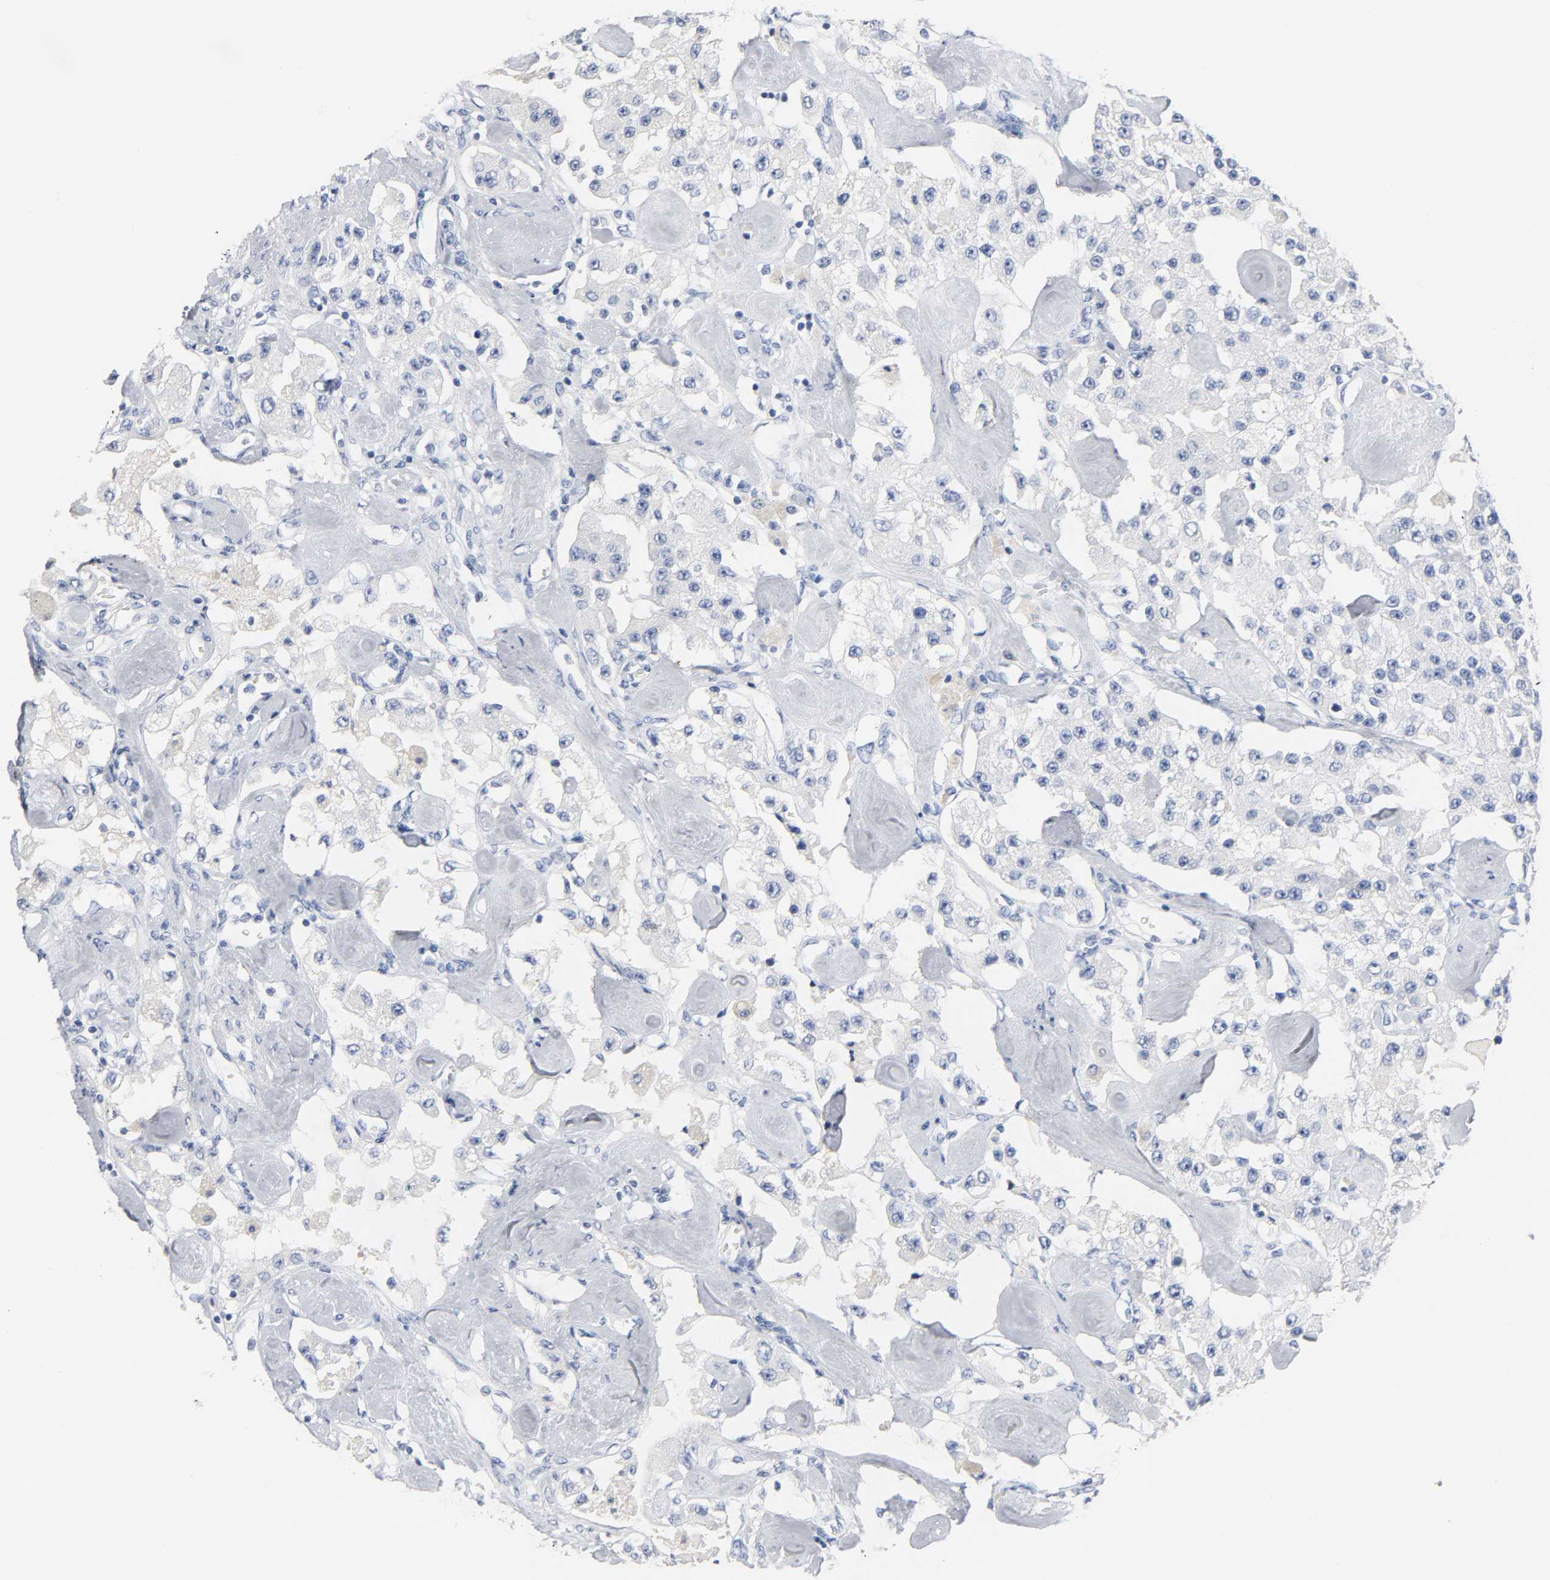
{"staining": {"intensity": "negative", "quantity": "none", "location": "none"}, "tissue": "carcinoid", "cell_type": "Tumor cells", "image_type": "cancer", "snomed": [{"axis": "morphology", "description": "Carcinoid, malignant, NOS"}, {"axis": "topography", "description": "Pancreas"}], "caption": "An image of human carcinoid is negative for staining in tumor cells. Brightfield microscopy of immunohistochemistry stained with DAB (3,3'-diaminobenzidine) (brown) and hematoxylin (blue), captured at high magnification.", "gene": "ACP3", "patient": {"sex": "male", "age": 41}}